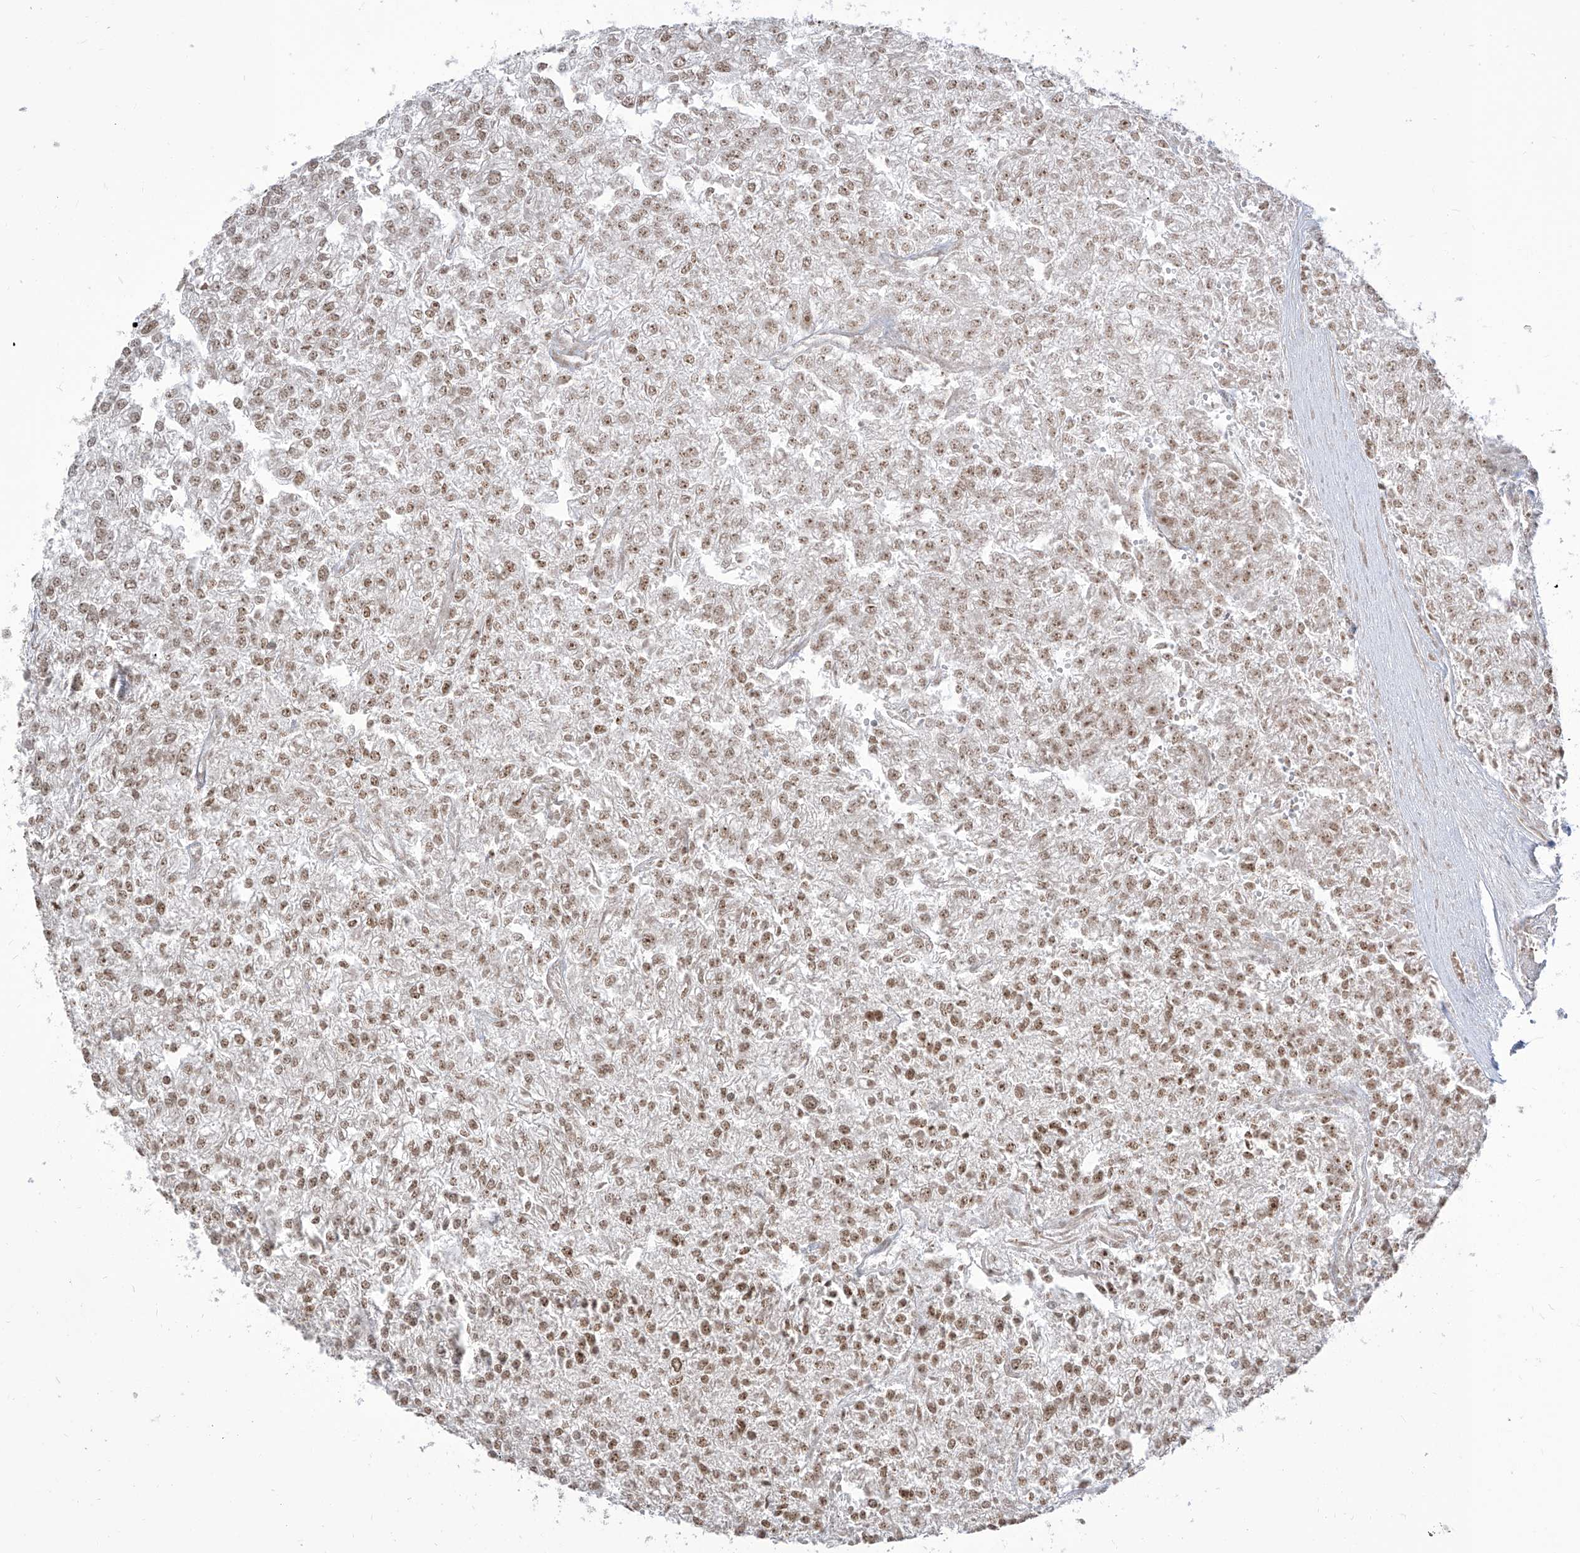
{"staining": {"intensity": "moderate", "quantity": "25%-75%", "location": "nuclear"}, "tissue": "renal cancer", "cell_type": "Tumor cells", "image_type": "cancer", "snomed": [{"axis": "morphology", "description": "Adenocarcinoma, NOS"}, {"axis": "topography", "description": "Kidney"}], "caption": "Protein expression analysis of human renal cancer reveals moderate nuclear positivity in about 25%-75% of tumor cells.", "gene": "SART1", "patient": {"sex": "female", "age": 54}}